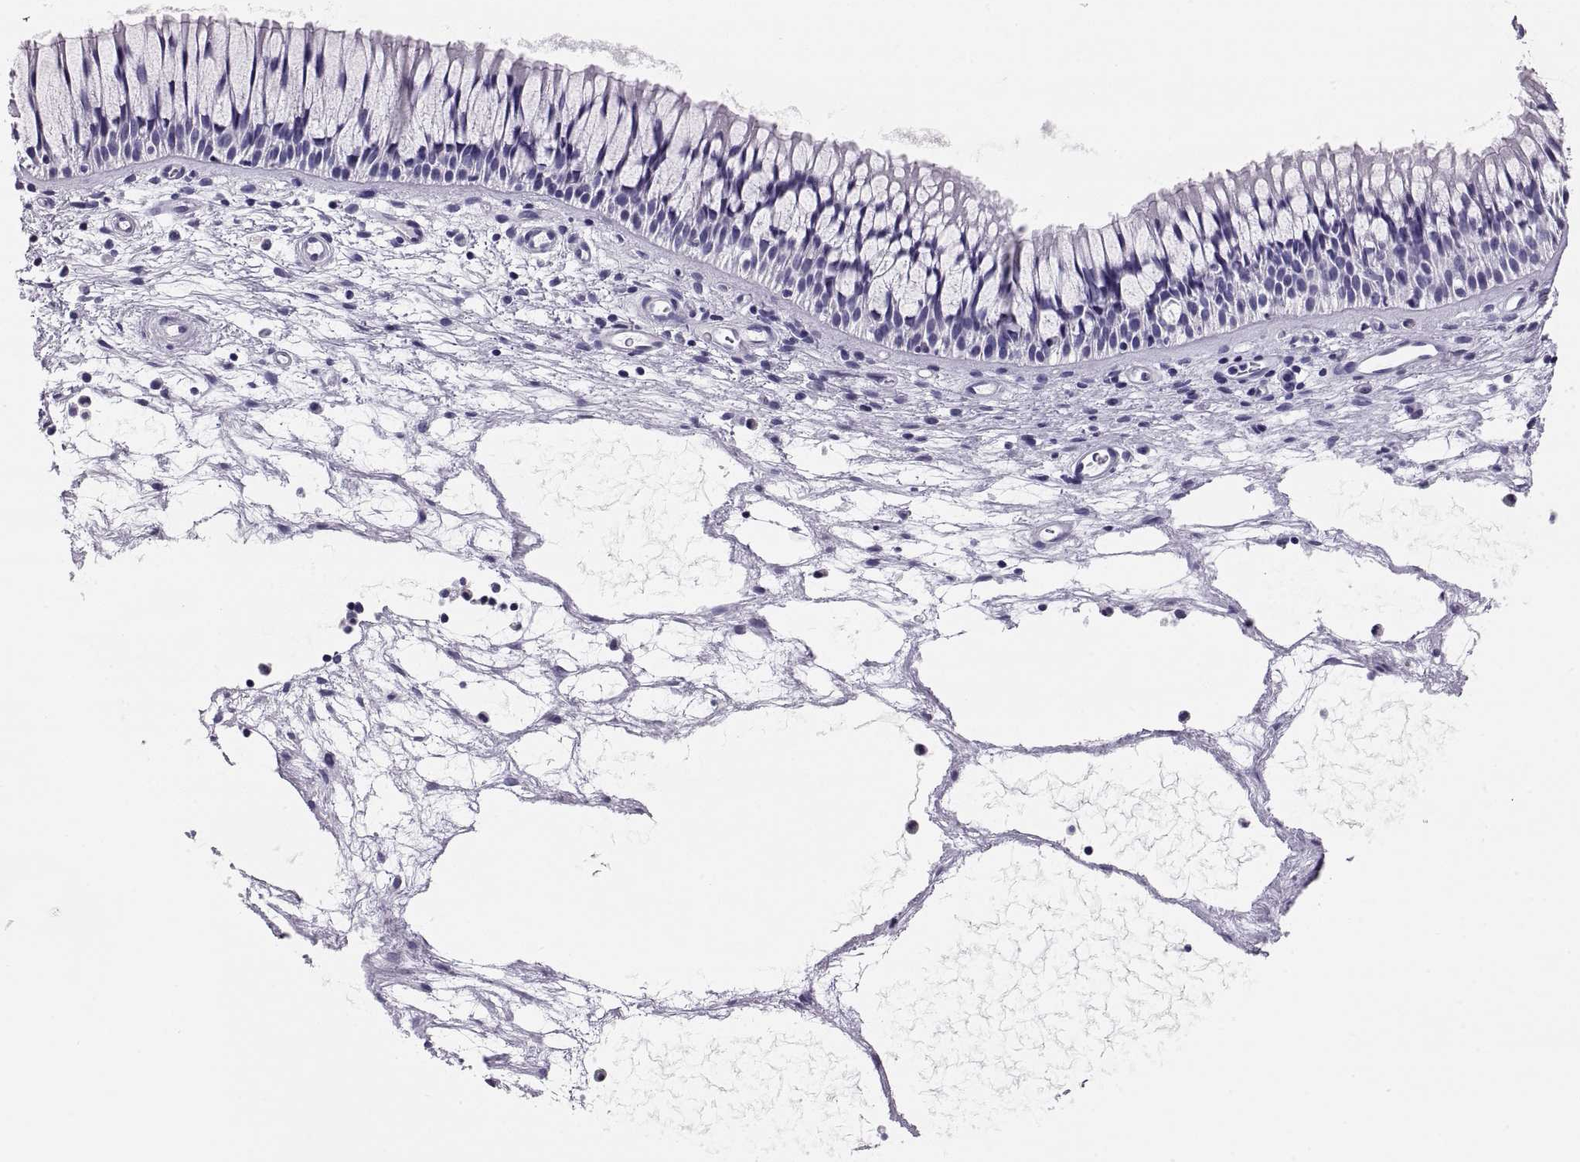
{"staining": {"intensity": "negative", "quantity": "none", "location": "none"}, "tissue": "nasopharynx", "cell_type": "Respiratory epithelial cells", "image_type": "normal", "snomed": [{"axis": "morphology", "description": "Normal tissue, NOS"}, {"axis": "topography", "description": "Nasopharynx"}], "caption": "This image is of normal nasopharynx stained with IHC to label a protein in brown with the nuclei are counter-stained blue. There is no staining in respiratory epithelial cells.", "gene": "PAX2", "patient": {"sex": "male", "age": 51}}